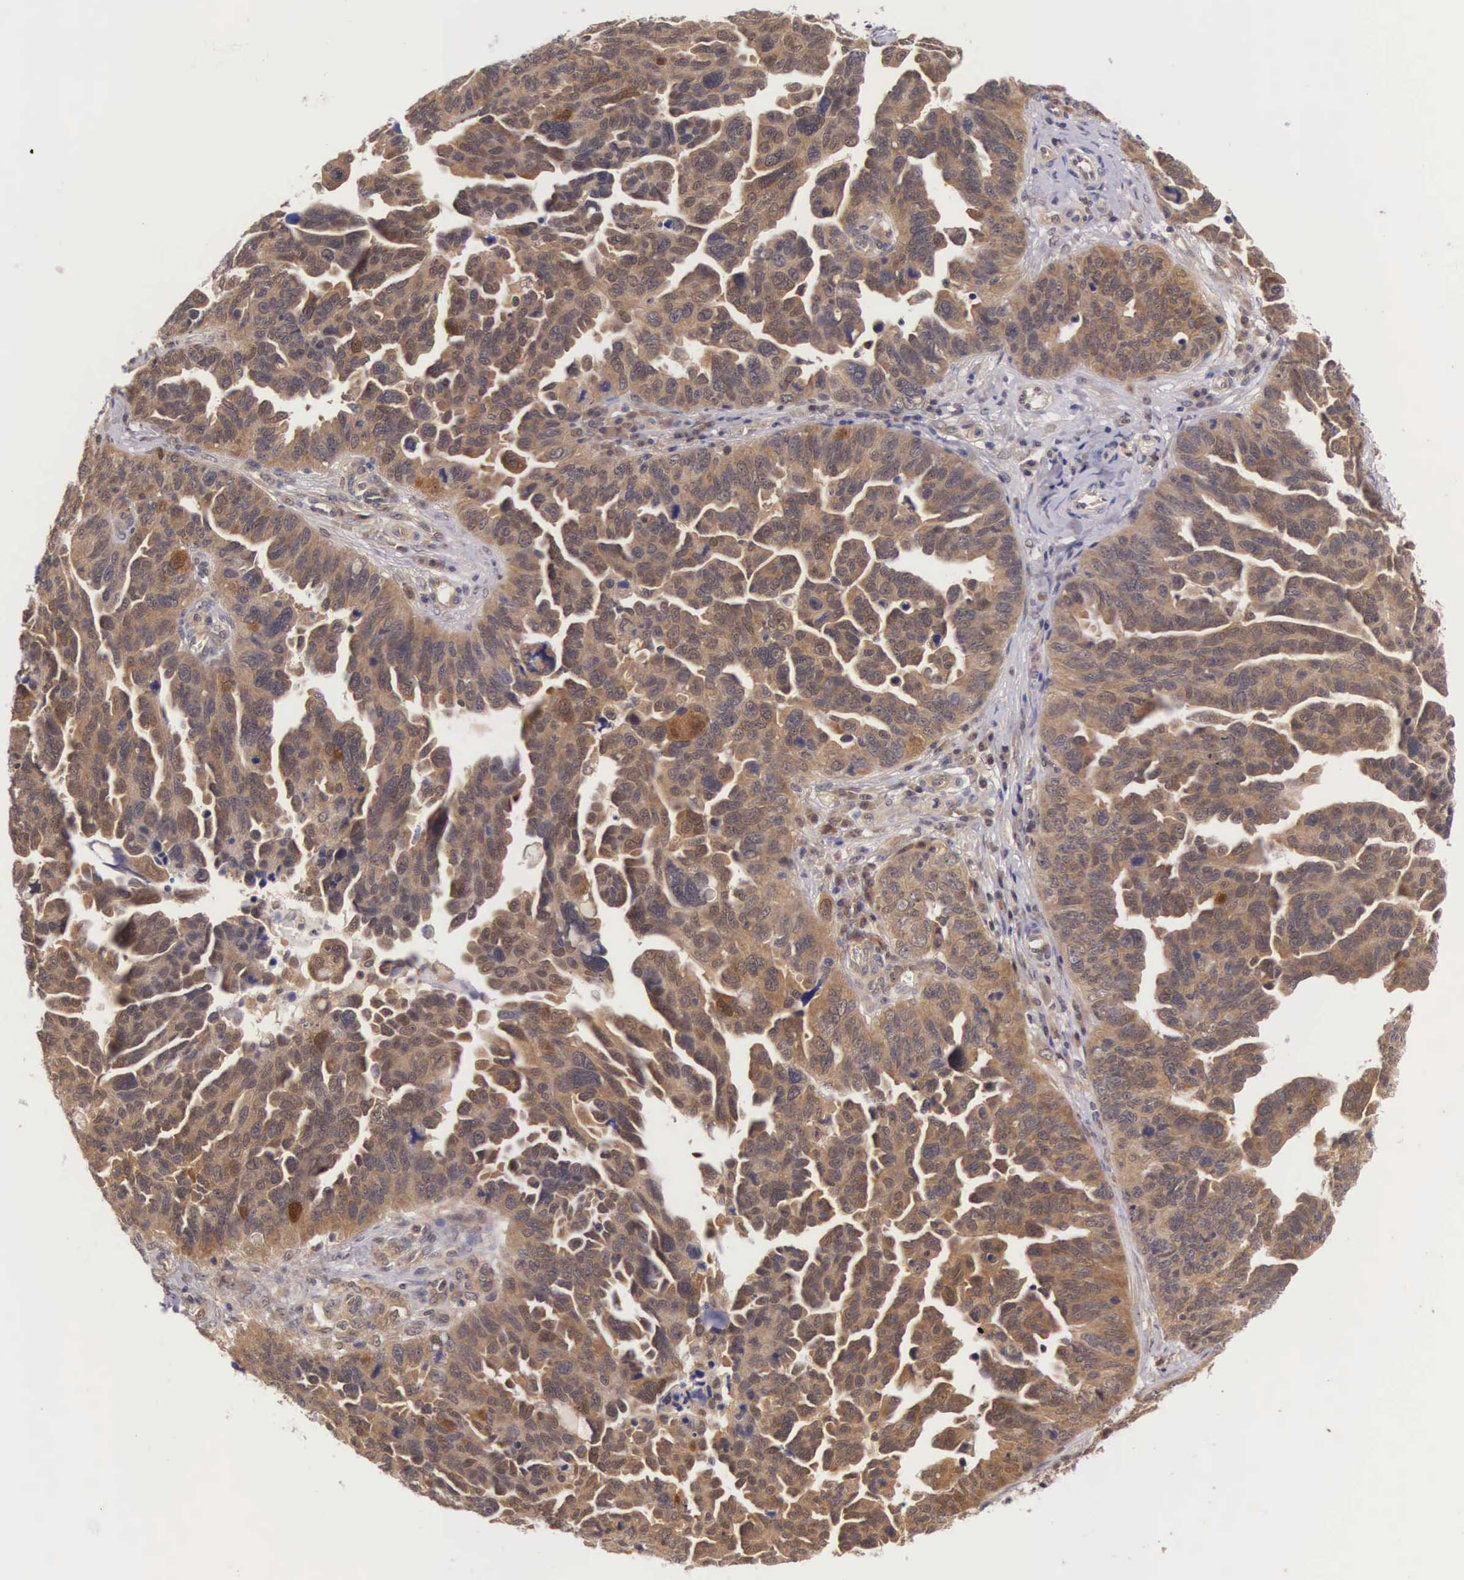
{"staining": {"intensity": "strong", "quantity": ">75%", "location": "cytoplasmic/membranous"}, "tissue": "ovarian cancer", "cell_type": "Tumor cells", "image_type": "cancer", "snomed": [{"axis": "morphology", "description": "Cystadenocarcinoma, serous, NOS"}, {"axis": "topography", "description": "Ovary"}], "caption": "IHC micrograph of human ovarian cancer (serous cystadenocarcinoma) stained for a protein (brown), which shows high levels of strong cytoplasmic/membranous positivity in about >75% of tumor cells.", "gene": "IGBP1", "patient": {"sex": "female", "age": 64}}